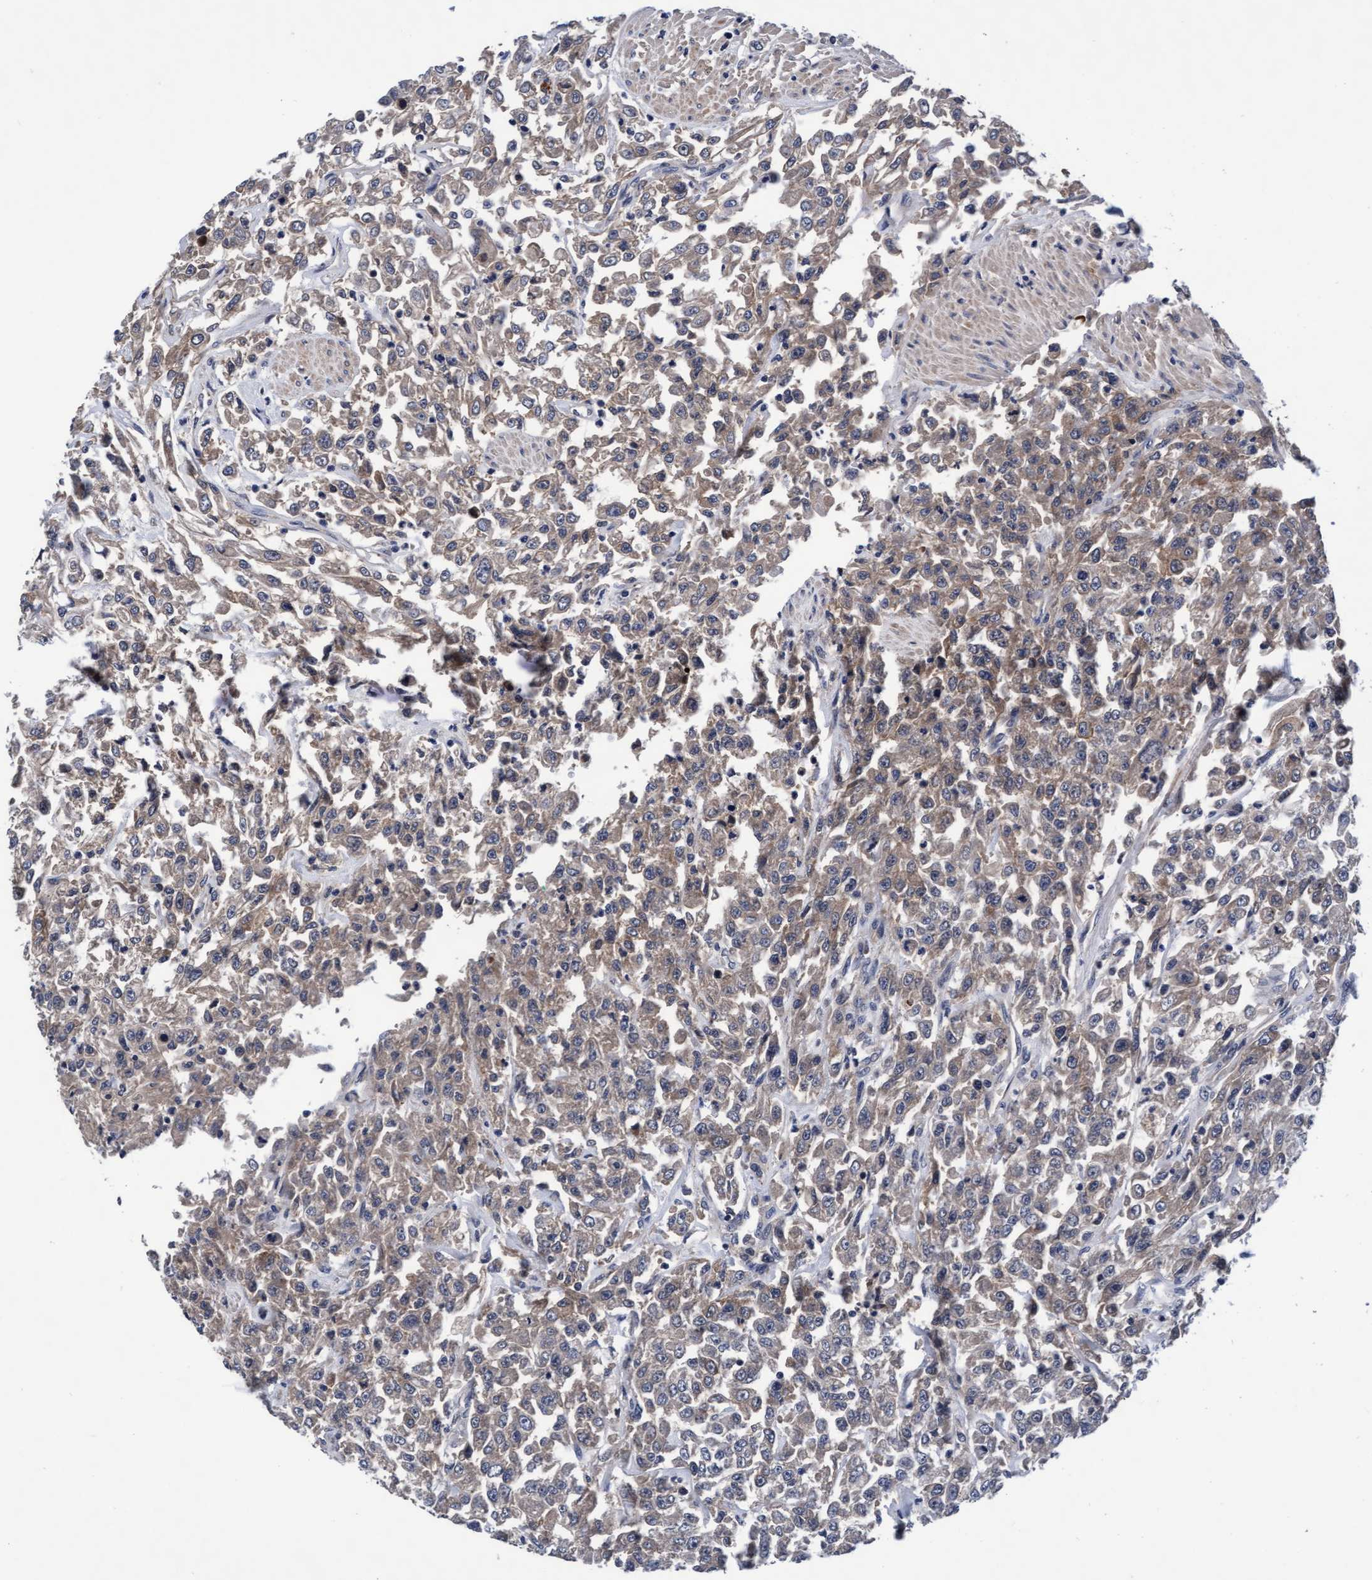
{"staining": {"intensity": "weak", "quantity": "<25%", "location": "cytoplasmic/membranous"}, "tissue": "urothelial cancer", "cell_type": "Tumor cells", "image_type": "cancer", "snomed": [{"axis": "morphology", "description": "Urothelial carcinoma, High grade"}, {"axis": "topography", "description": "Urinary bladder"}], "caption": "An immunohistochemistry (IHC) micrograph of urothelial carcinoma (high-grade) is shown. There is no staining in tumor cells of urothelial carcinoma (high-grade).", "gene": "EFCAB13", "patient": {"sex": "male", "age": 46}}